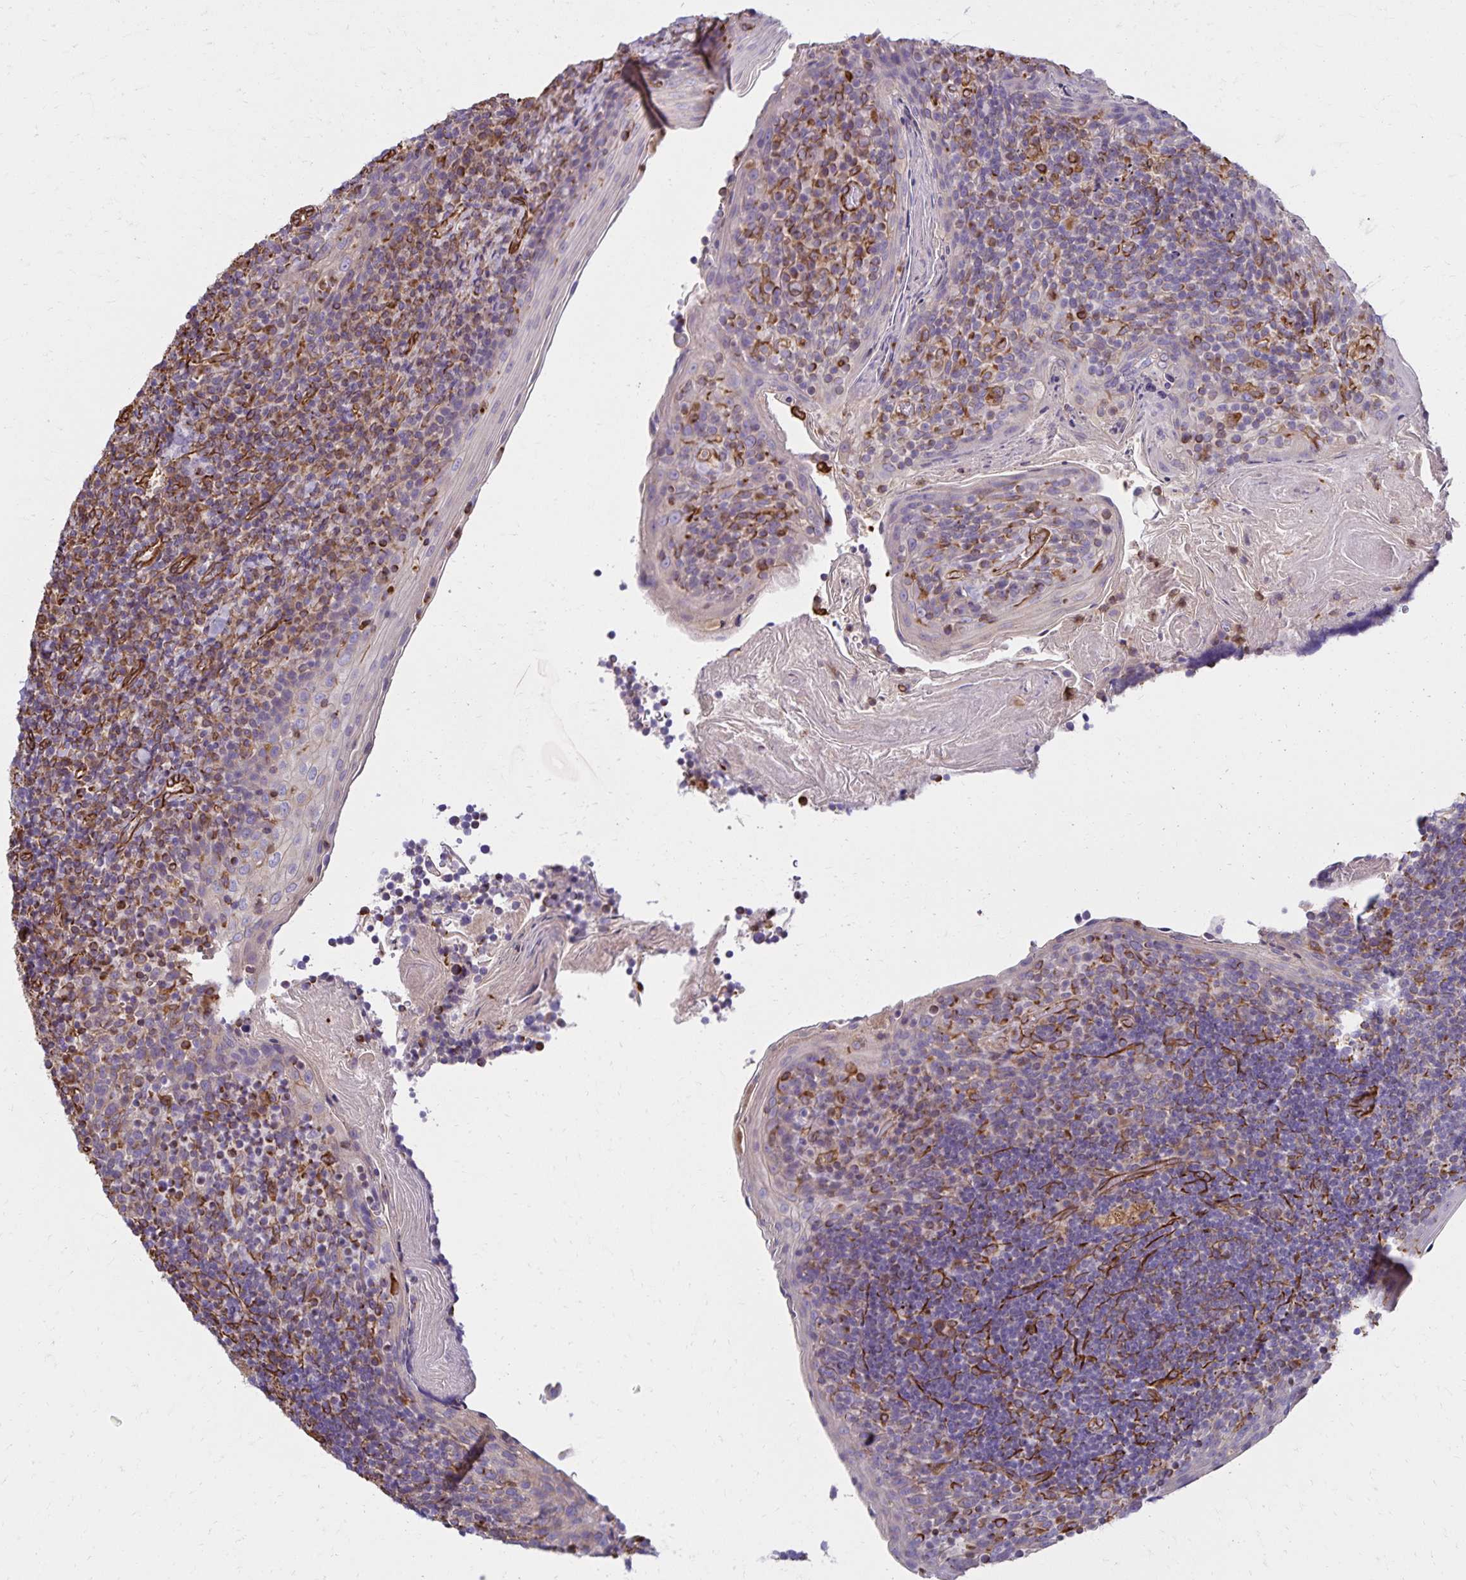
{"staining": {"intensity": "moderate", "quantity": "<25%", "location": "cytoplasmic/membranous"}, "tissue": "tonsil", "cell_type": "Non-germinal center cells", "image_type": "normal", "snomed": [{"axis": "morphology", "description": "Normal tissue, NOS"}, {"axis": "topography", "description": "Tonsil"}], "caption": "Immunohistochemical staining of unremarkable tonsil displays <25% levels of moderate cytoplasmic/membranous protein positivity in approximately <25% of non-germinal center cells.", "gene": "TRPV6", "patient": {"sex": "female", "age": 10}}